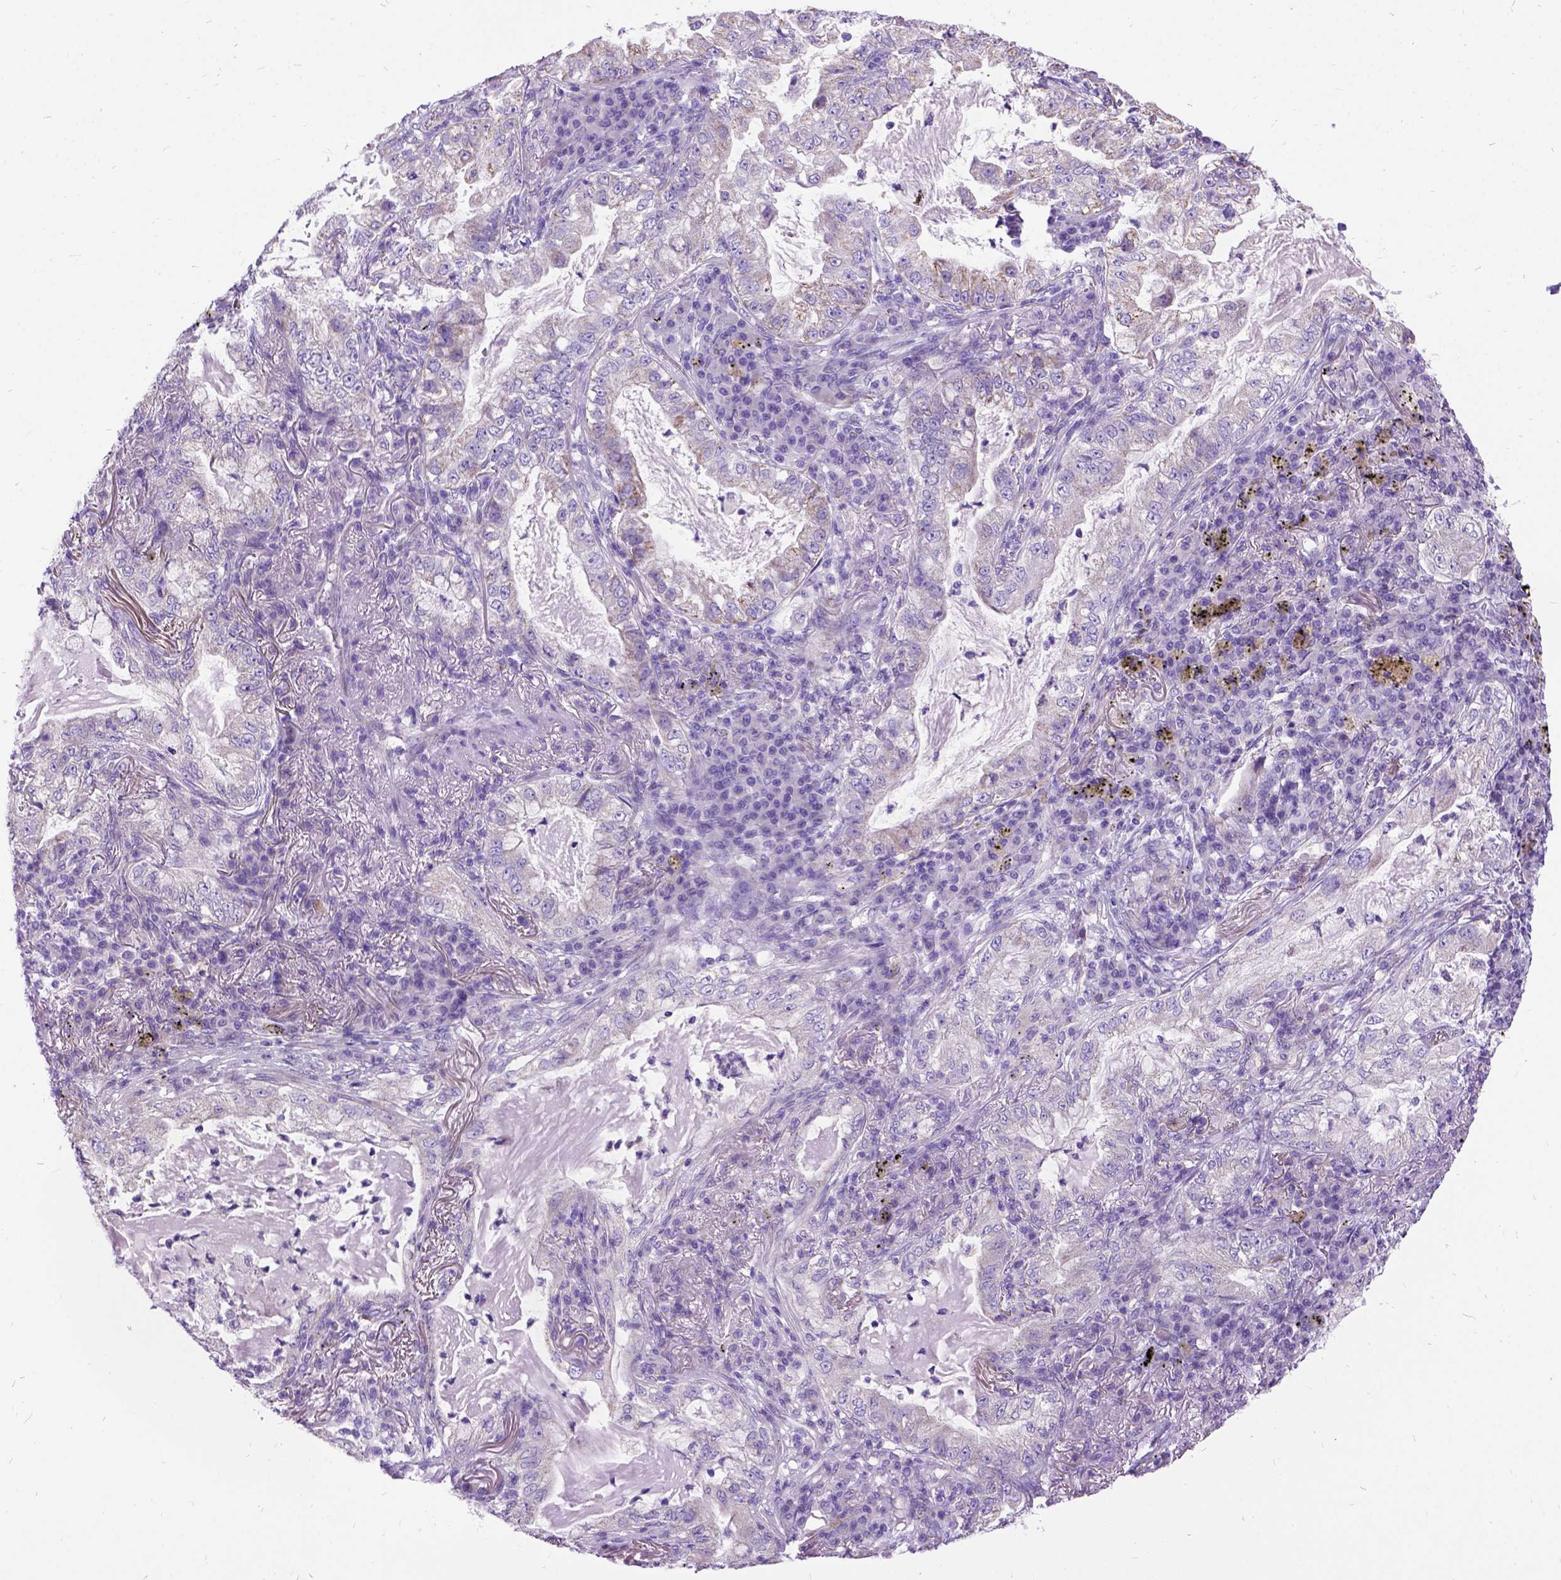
{"staining": {"intensity": "negative", "quantity": "none", "location": "none"}, "tissue": "lung cancer", "cell_type": "Tumor cells", "image_type": "cancer", "snomed": [{"axis": "morphology", "description": "Adenocarcinoma, NOS"}, {"axis": "topography", "description": "Lung"}], "caption": "This is a micrograph of immunohistochemistry staining of lung cancer (adenocarcinoma), which shows no positivity in tumor cells.", "gene": "CFAP54", "patient": {"sex": "female", "age": 73}}